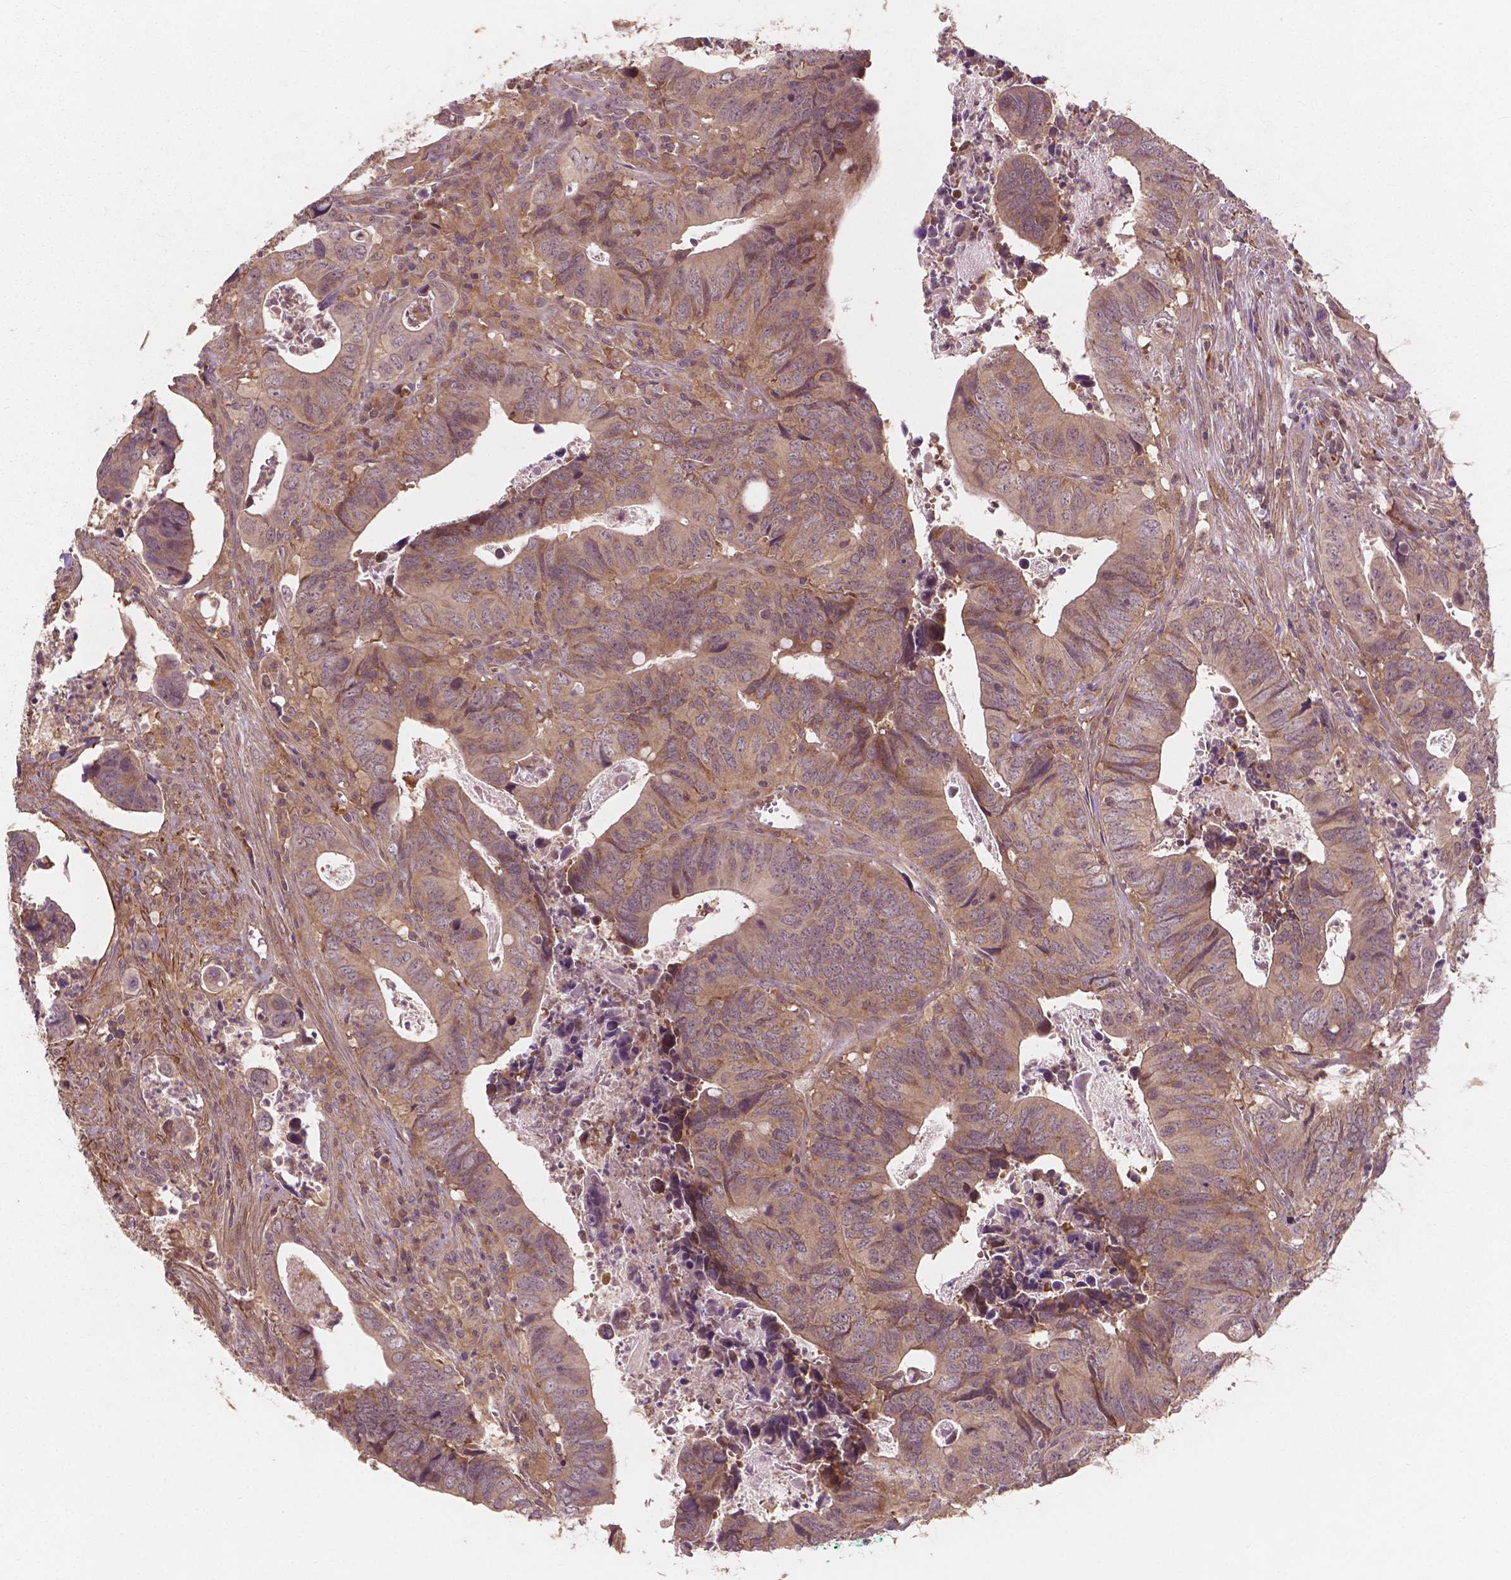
{"staining": {"intensity": "weak", "quantity": ">75%", "location": "cytoplasmic/membranous"}, "tissue": "colorectal cancer", "cell_type": "Tumor cells", "image_type": "cancer", "snomed": [{"axis": "morphology", "description": "Adenocarcinoma, NOS"}, {"axis": "topography", "description": "Colon"}], "caption": "Human adenocarcinoma (colorectal) stained for a protein (brown) displays weak cytoplasmic/membranous positive expression in about >75% of tumor cells.", "gene": "CYFIP2", "patient": {"sex": "female", "age": 82}}